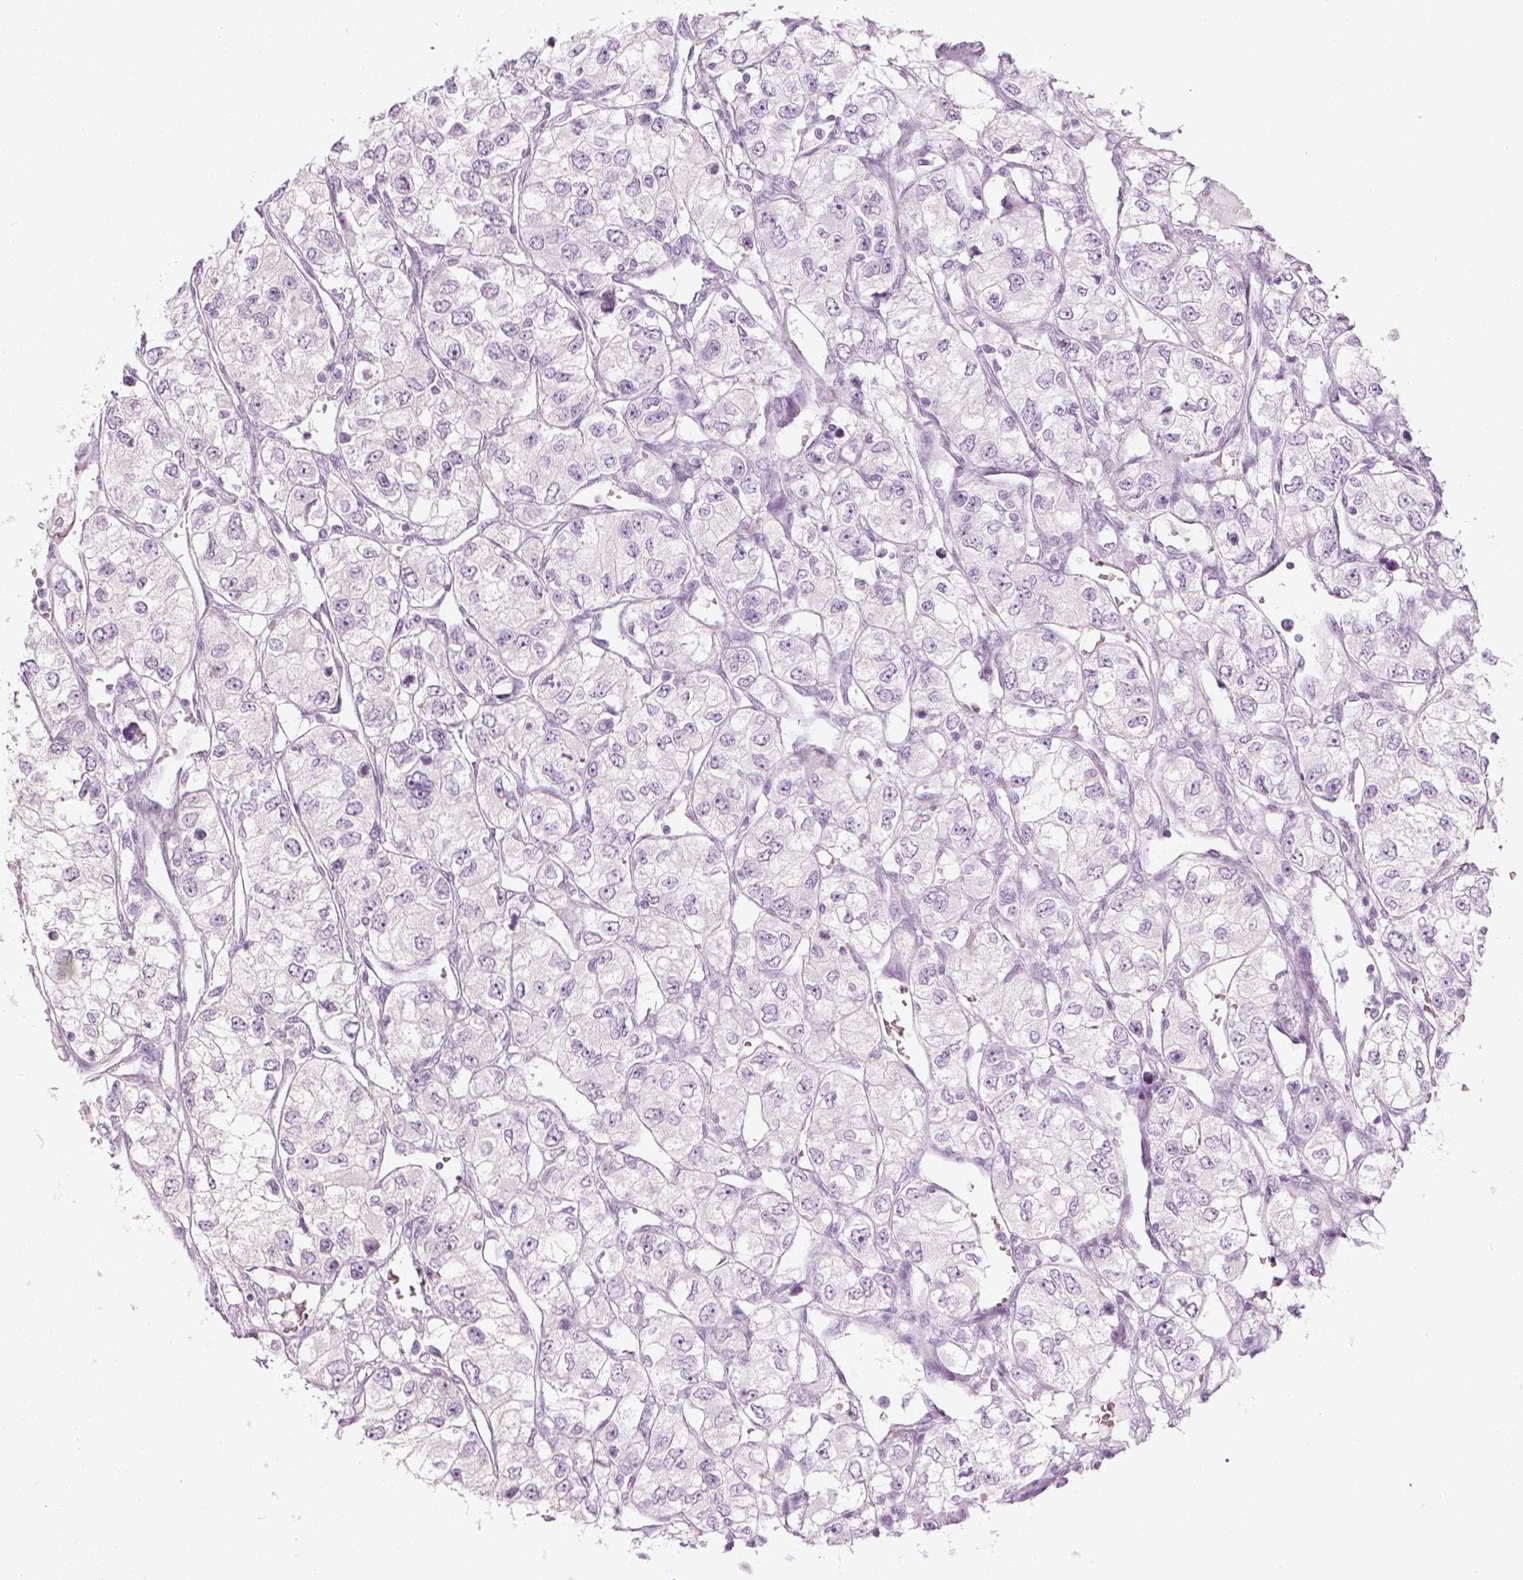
{"staining": {"intensity": "negative", "quantity": "none", "location": "none"}, "tissue": "renal cancer", "cell_type": "Tumor cells", "image_type": "cancer", "snomed": [{"axis": "morphology", "description": "Adenocarcinoma, NOS"}, {"axis": "topography", "description": "Kidney"}], "caption": "DAB (3,3'-diaminobenzidine) immunohistochemical staining of adenocarcinoma (renal) reveals no significant expression in tumor cells.", "gene": "SHMT1", "patient": {"sex": "female", "age": 59}}